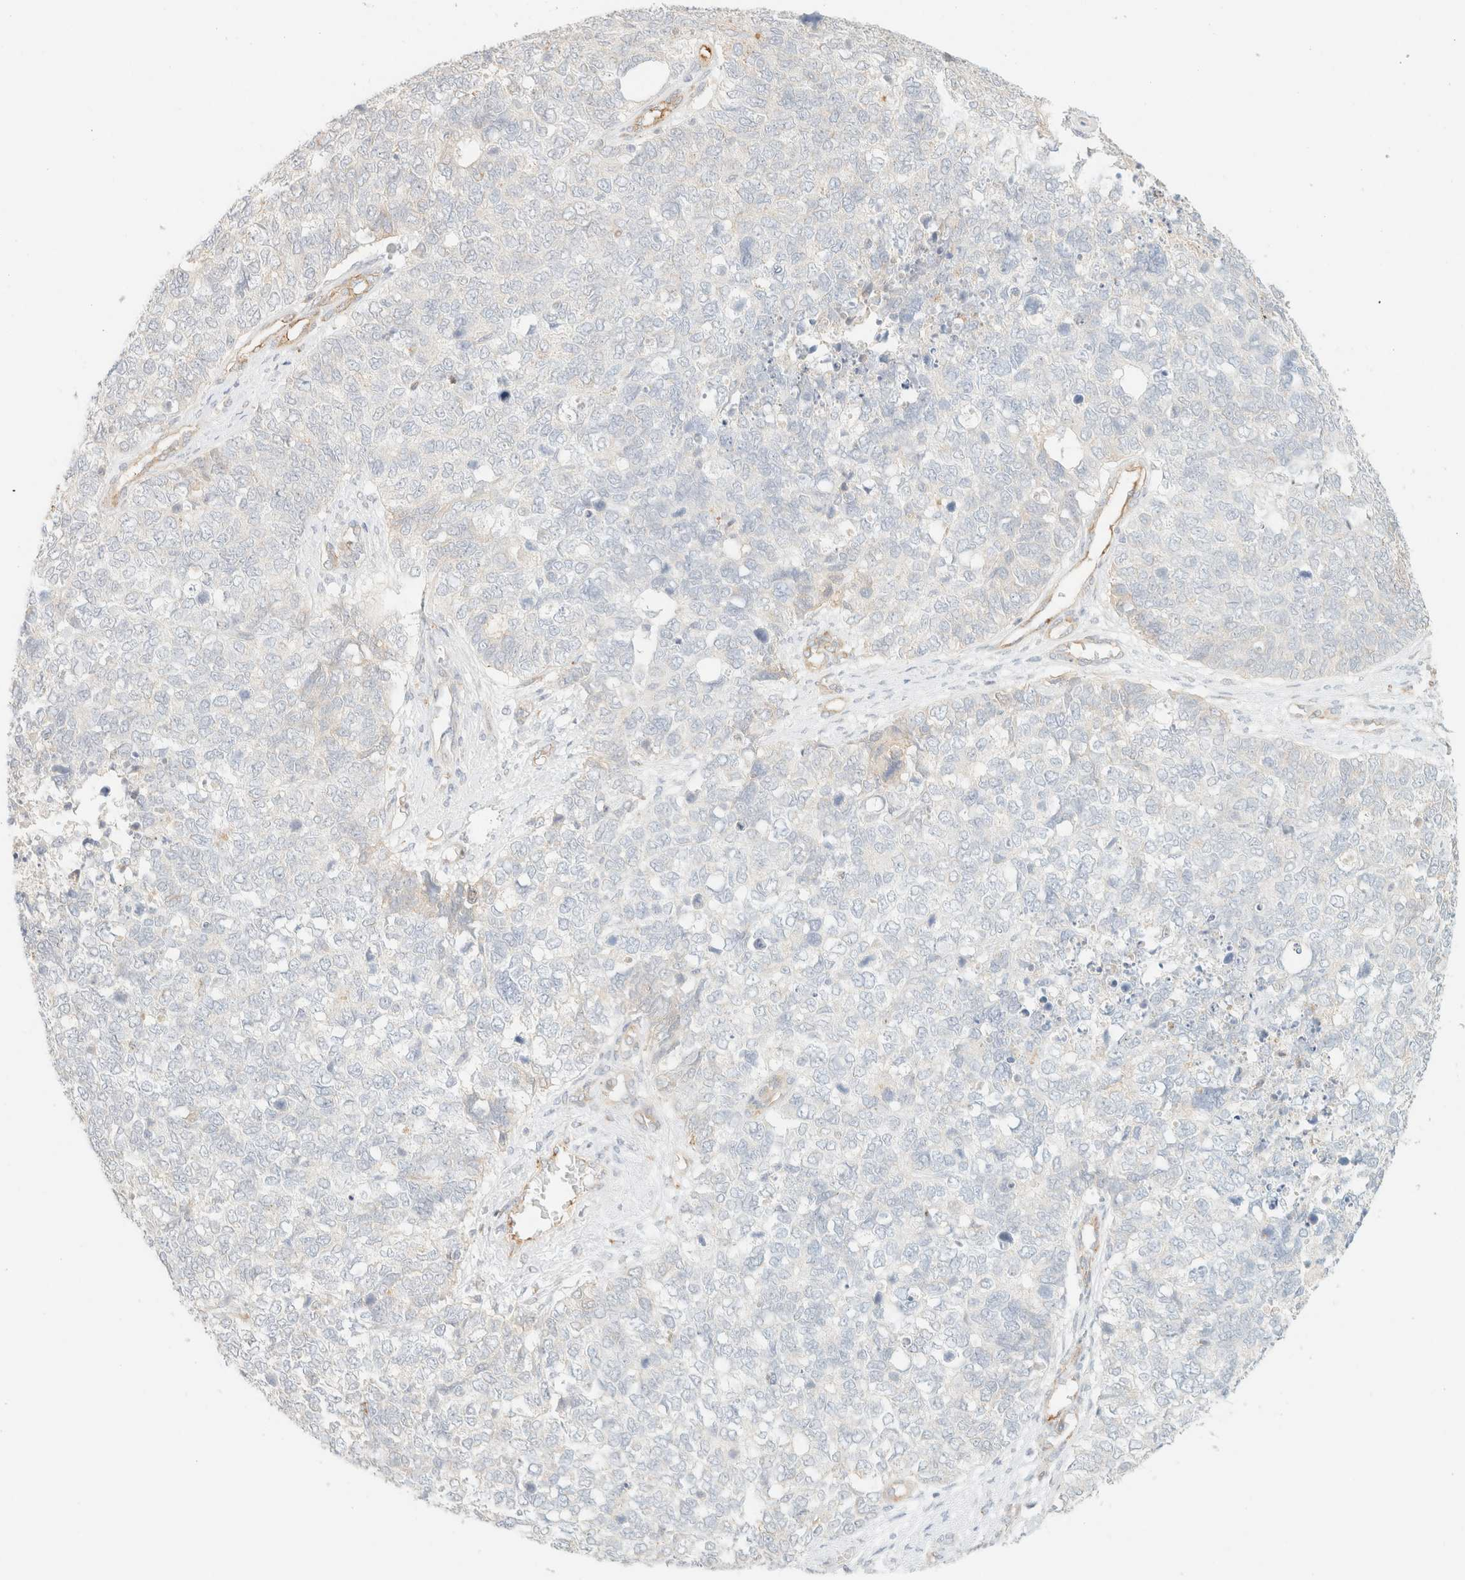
{"staining": {"intensity": "negative", "quantity": "none", "location": "none"}, "tissue": "cervical cancer", "cell_type": "Tumor cells", "image_type": "cancer", "snomed": [{"axis": "morphology", "description": "Squamous cell carcinoma, NOS"}, {"axis": "topography", "description": "Cervix"}], "caption": "This photomicrograph is of cervical cancer stained with immunohistochemistry to label a protein in brown with the nuclei are counter-stained blue. There is no expression in tumor cells. The staining is performed using DAB brown chromogen with nuclei counter-stained in using hematoxylin.", "gene": "SPARCL1", "patient": {"sex": "female", "age": 63}}